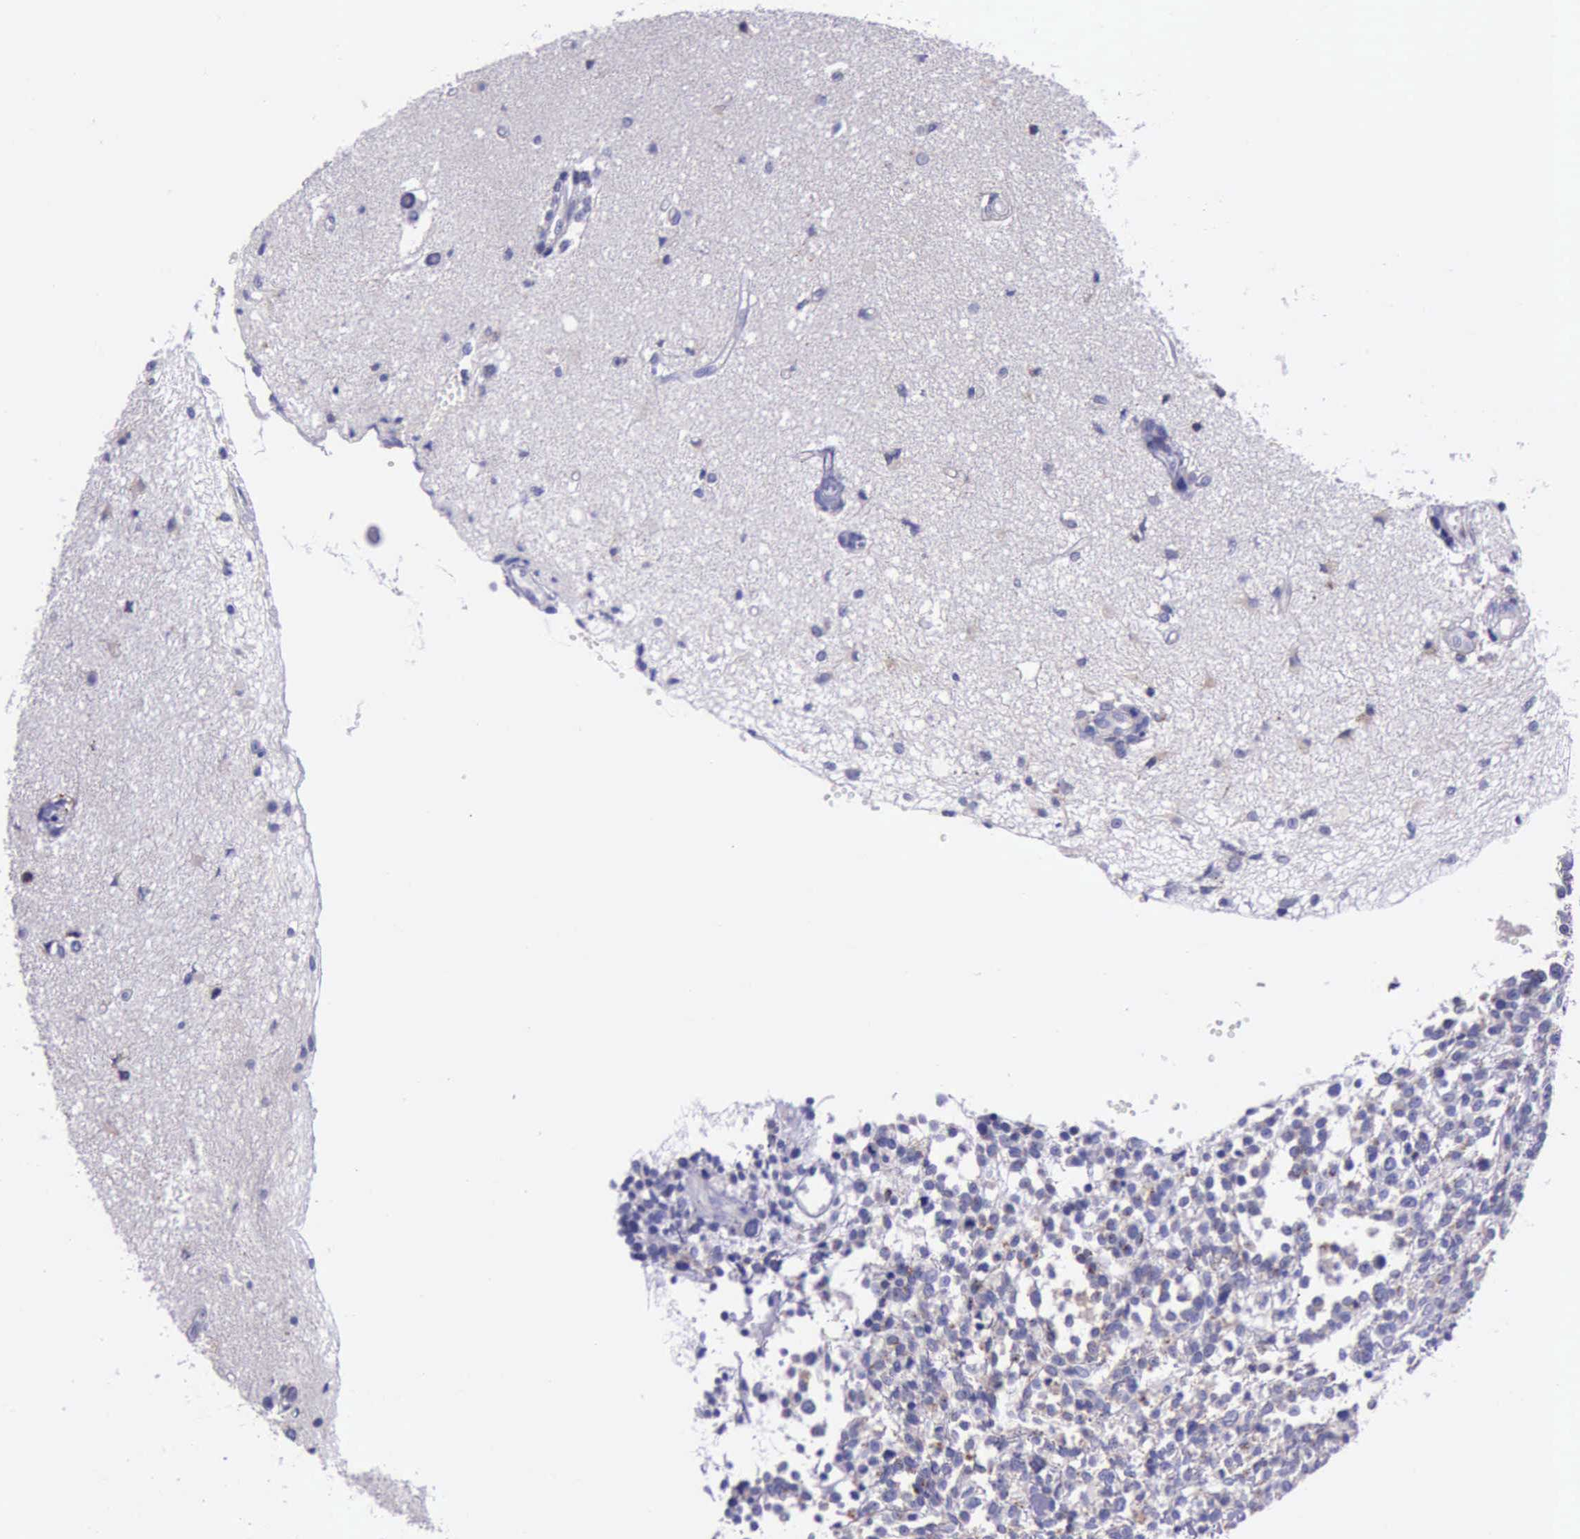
{"staining": {"intensity": "weak", "quantity": "<25%", "location": "cytoplasmic/membranous"}, "tissue": "glioma", "cell_type": "Tumor cells", "image_type": "cancer", "snomed": [{"axis": "morphology", "description": "Glioma, malignant, High grade"}, {"axis": "topography", "description": "Brain"}], "caption": "The image displays no staining of tumor cells in glioma. (Stains: DAB IHC with hematoxylin counter stain, Microscopy: brightfield microscopy at high magnification).", "gene": "GLA", "patient": {"sex": "male", "age": 66}}